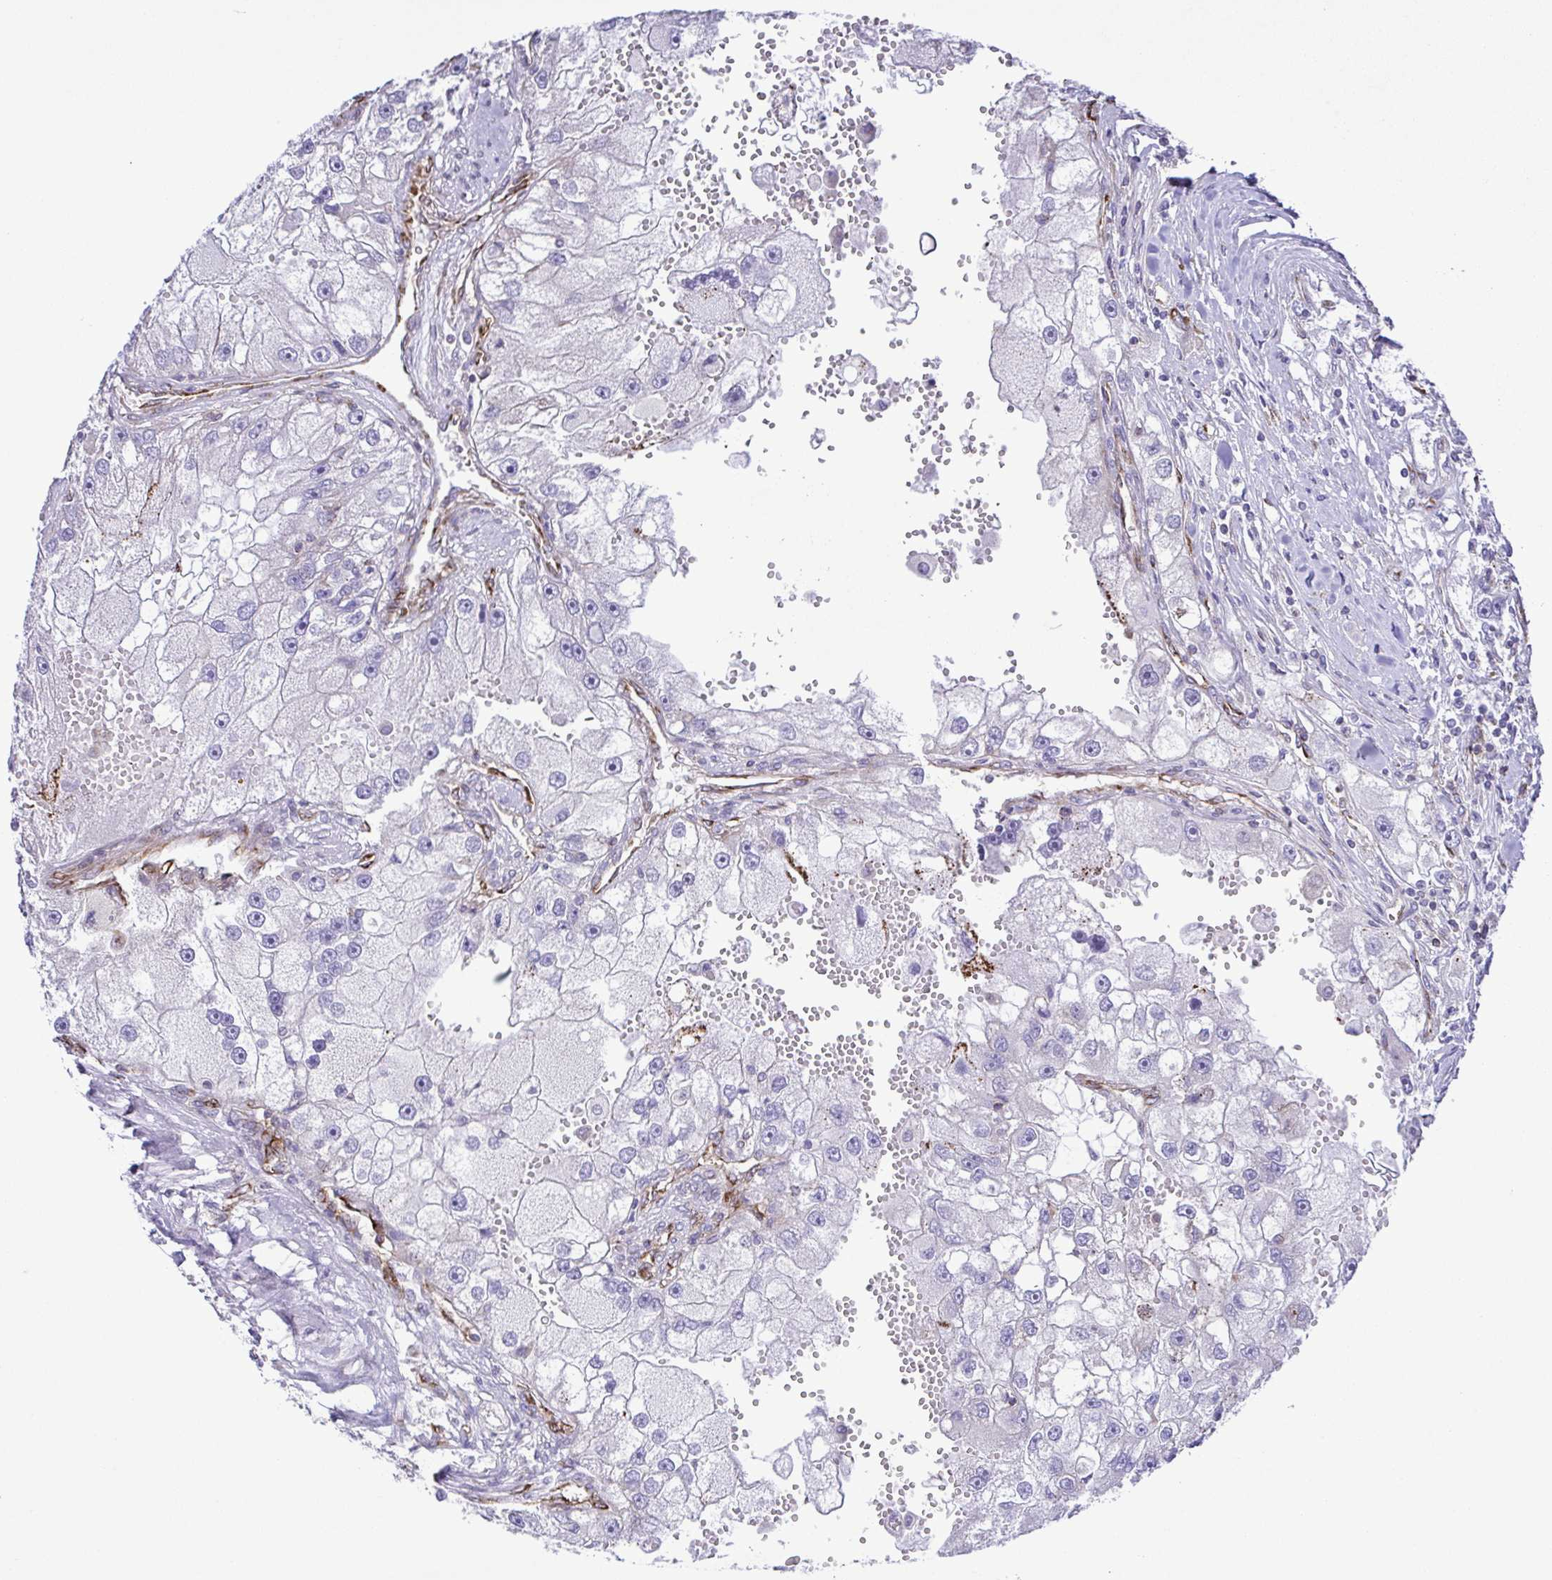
{"staining": {"intensity": "negative", "quantity": "none", "location": "none"}, "tissue": "renal cancer", "cell_type": "Tumor cells", "image_type": "cancer", "snomed": [{"axis": "morphology", "description": "Adenocarcinoma, NOS"}, {"axis": "topography", "description": "Kidney"}], "caption": "Protein analysis of renal cancer (adenocarcinoma) displays no significant staining in tumor cells. (DAB immunohistochemistry visualized using brightfield microscopy, high magnification).", "gene": "FLT1", "patient": {"sex": "male", "age": 63}}